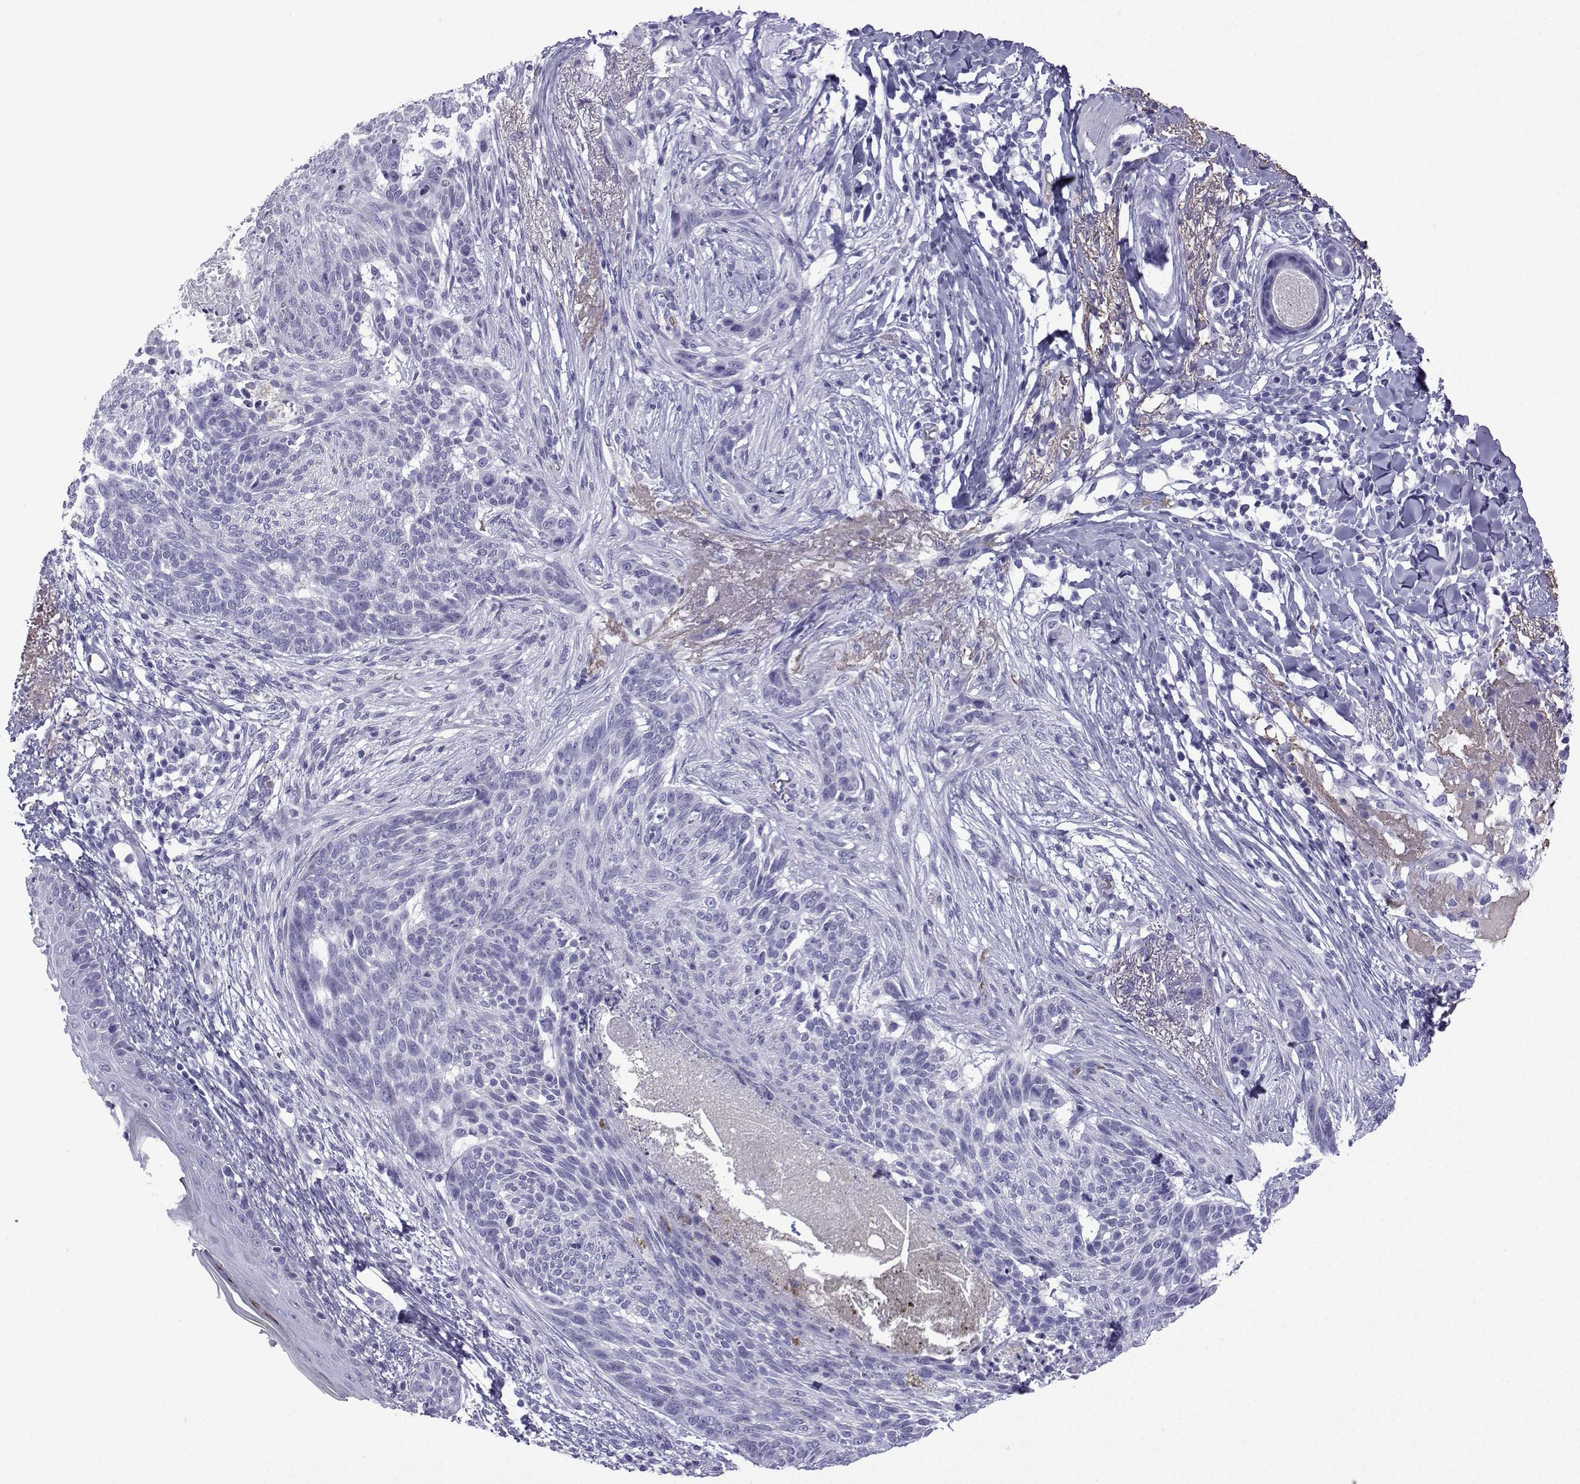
{"staining": {"intensity": "negative", "quantity": "none", "location": "none"}, "tissue": "skin cancer", "cell_type": "Tumor cells", "image_type": "cancer", "snomed": [{"axis": "morphology", "description": "Normal tissue, NOS"}, {"axis": "morphology", "description": "Basal cell carcinoma"}, {"axis": "topography", "description": "Skin"}], "caption": "High magnification brightfield microscopy of skin cancer stained with DAB (brown) and counterstained with hematoxylin (blue): tumor cells show no significant expression.", "gene": "TRIM46", "patient": {"sex": "male", "age": 84}}